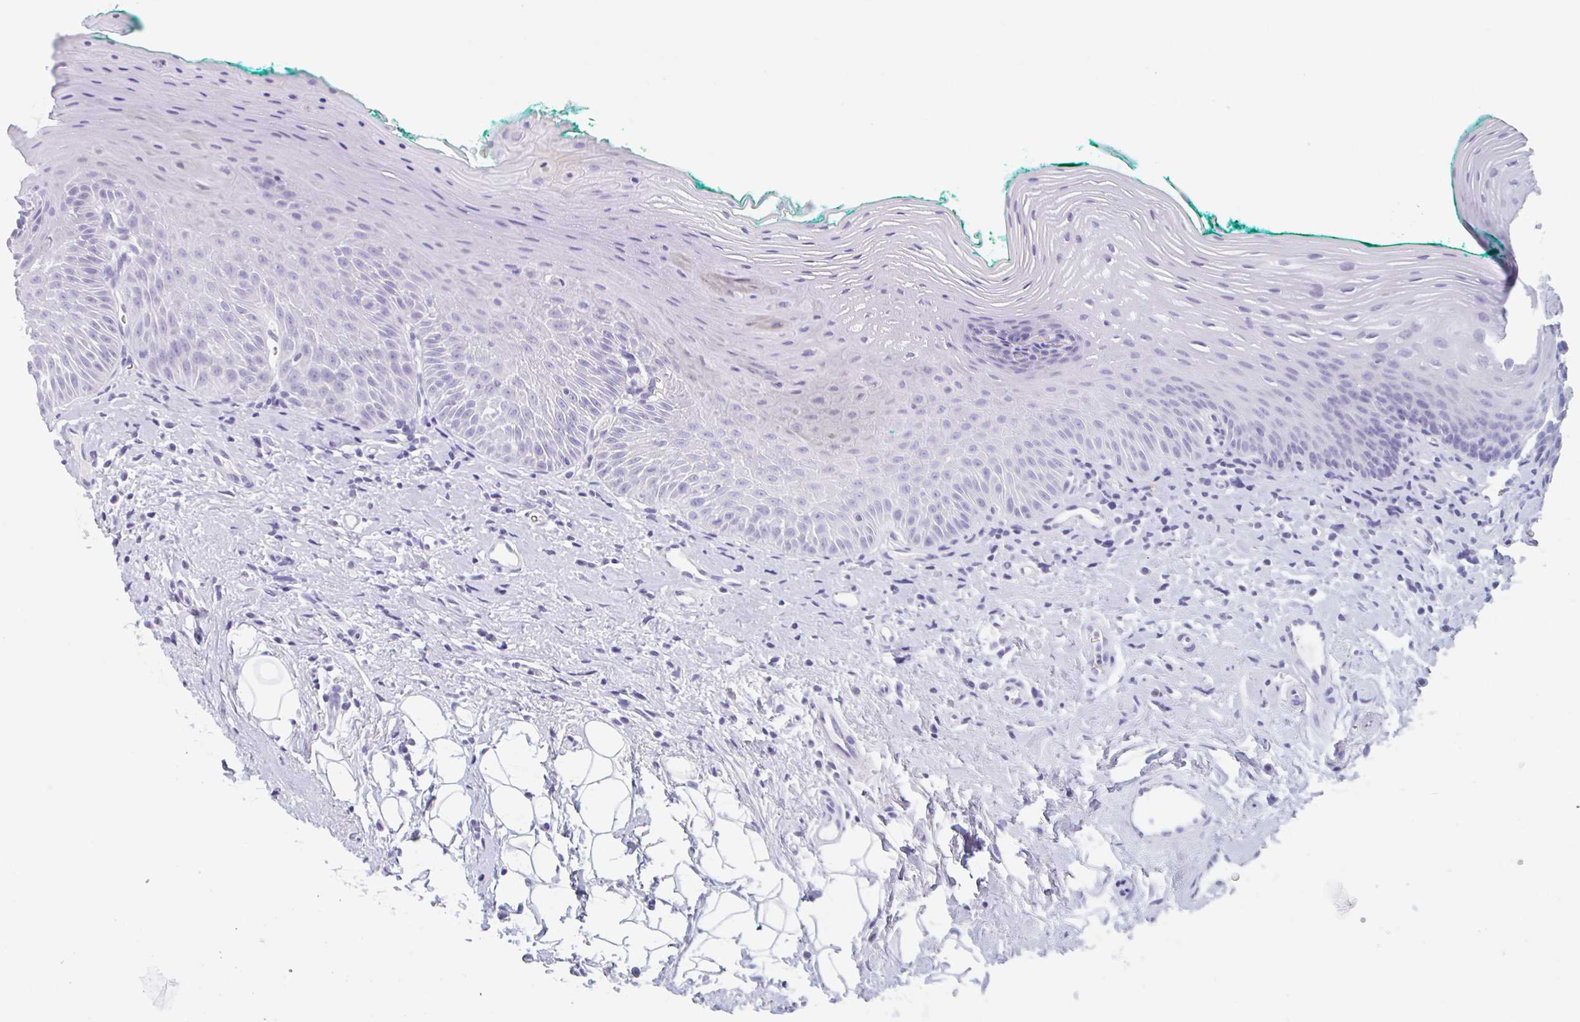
{"staining": {"intensity": "negative", "quantity": "none", "location": "none"}, "tissue": "oral mucosa", "cell_type": "Squamous epithelial cells", "image_type": "normal", "snomed": [{"axis": "morphology", "description": "Normal tissue, NOS"}, {"axis": "topography", "description": "Oral tissue"}, {"axis": "topography", "description": "Tounge, NOS"}], "caption": "Immunohistochemistry image of normal oral mucosa: human oral mucosa stained with DAB (3,3'-diaminobenzidine) shows no significant protein positivity in squamous epithelial cells. (Immunohistochemistry, brightfield microscopy, high magnification).", "gene": "EMC4", "patient": {"sex": "male", "age": 83}}